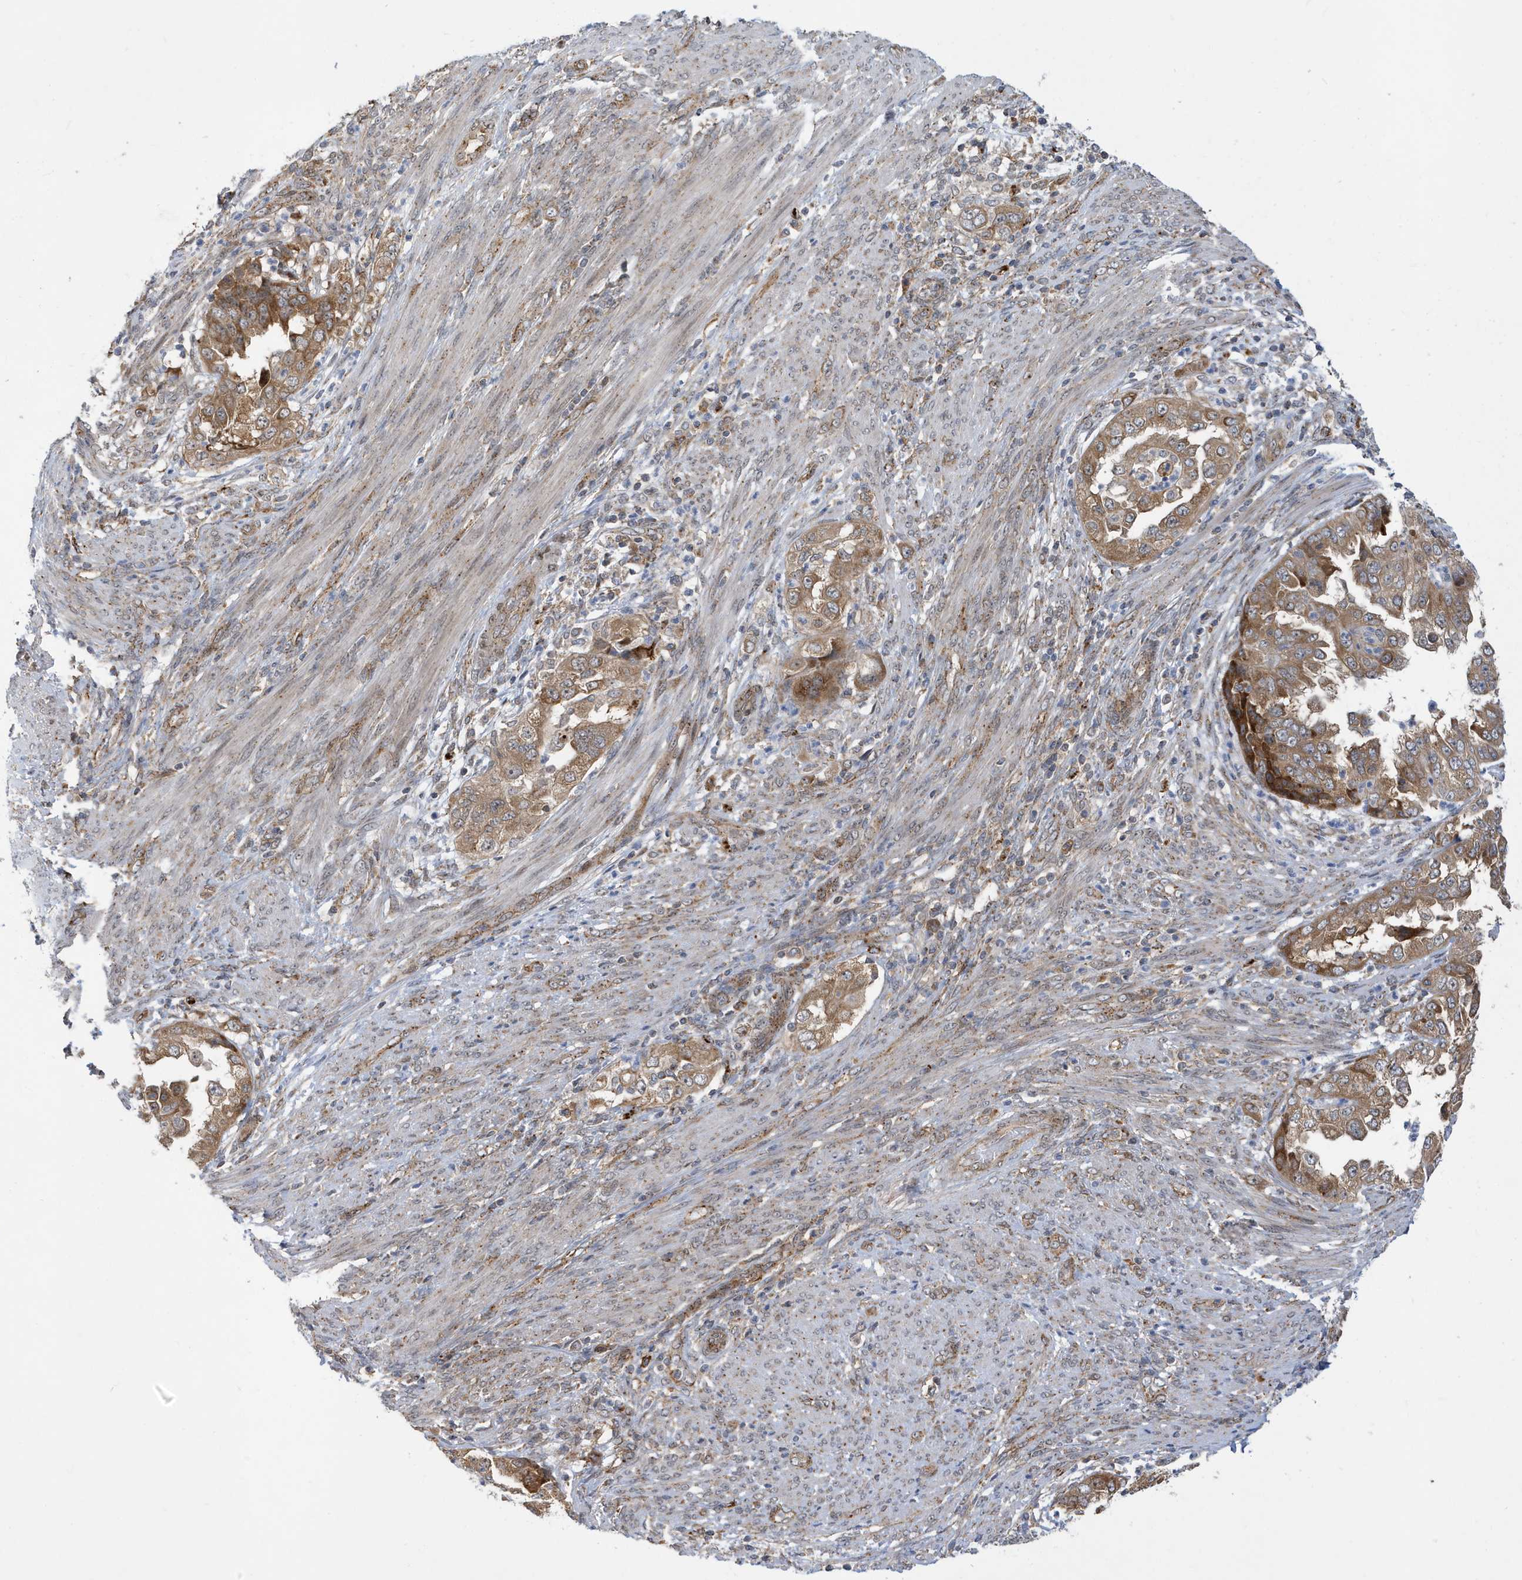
{"staining": {"intensity": "moderate", "quantity": ">75%", "location": "cytoplasmic/membranous"}, "tissue": "endometrial cancer", "cell_type": "Tumor cells", "image_type": "cancer", "snomed": [{"axis": "morphology", "description": "Adenocarcinoma, NOS"}, {"axis": "topography", "description": "Endometrium"}], "caption": "About >75% of tumor cells in human endometrial cancer (adenocarcinoma) show moderate cytoplasmic/membranous protein staining as visualized by brown immunohistochemical staining.", "gene": "ZNF507", "patient": {"sex": "female", "age": 85}}